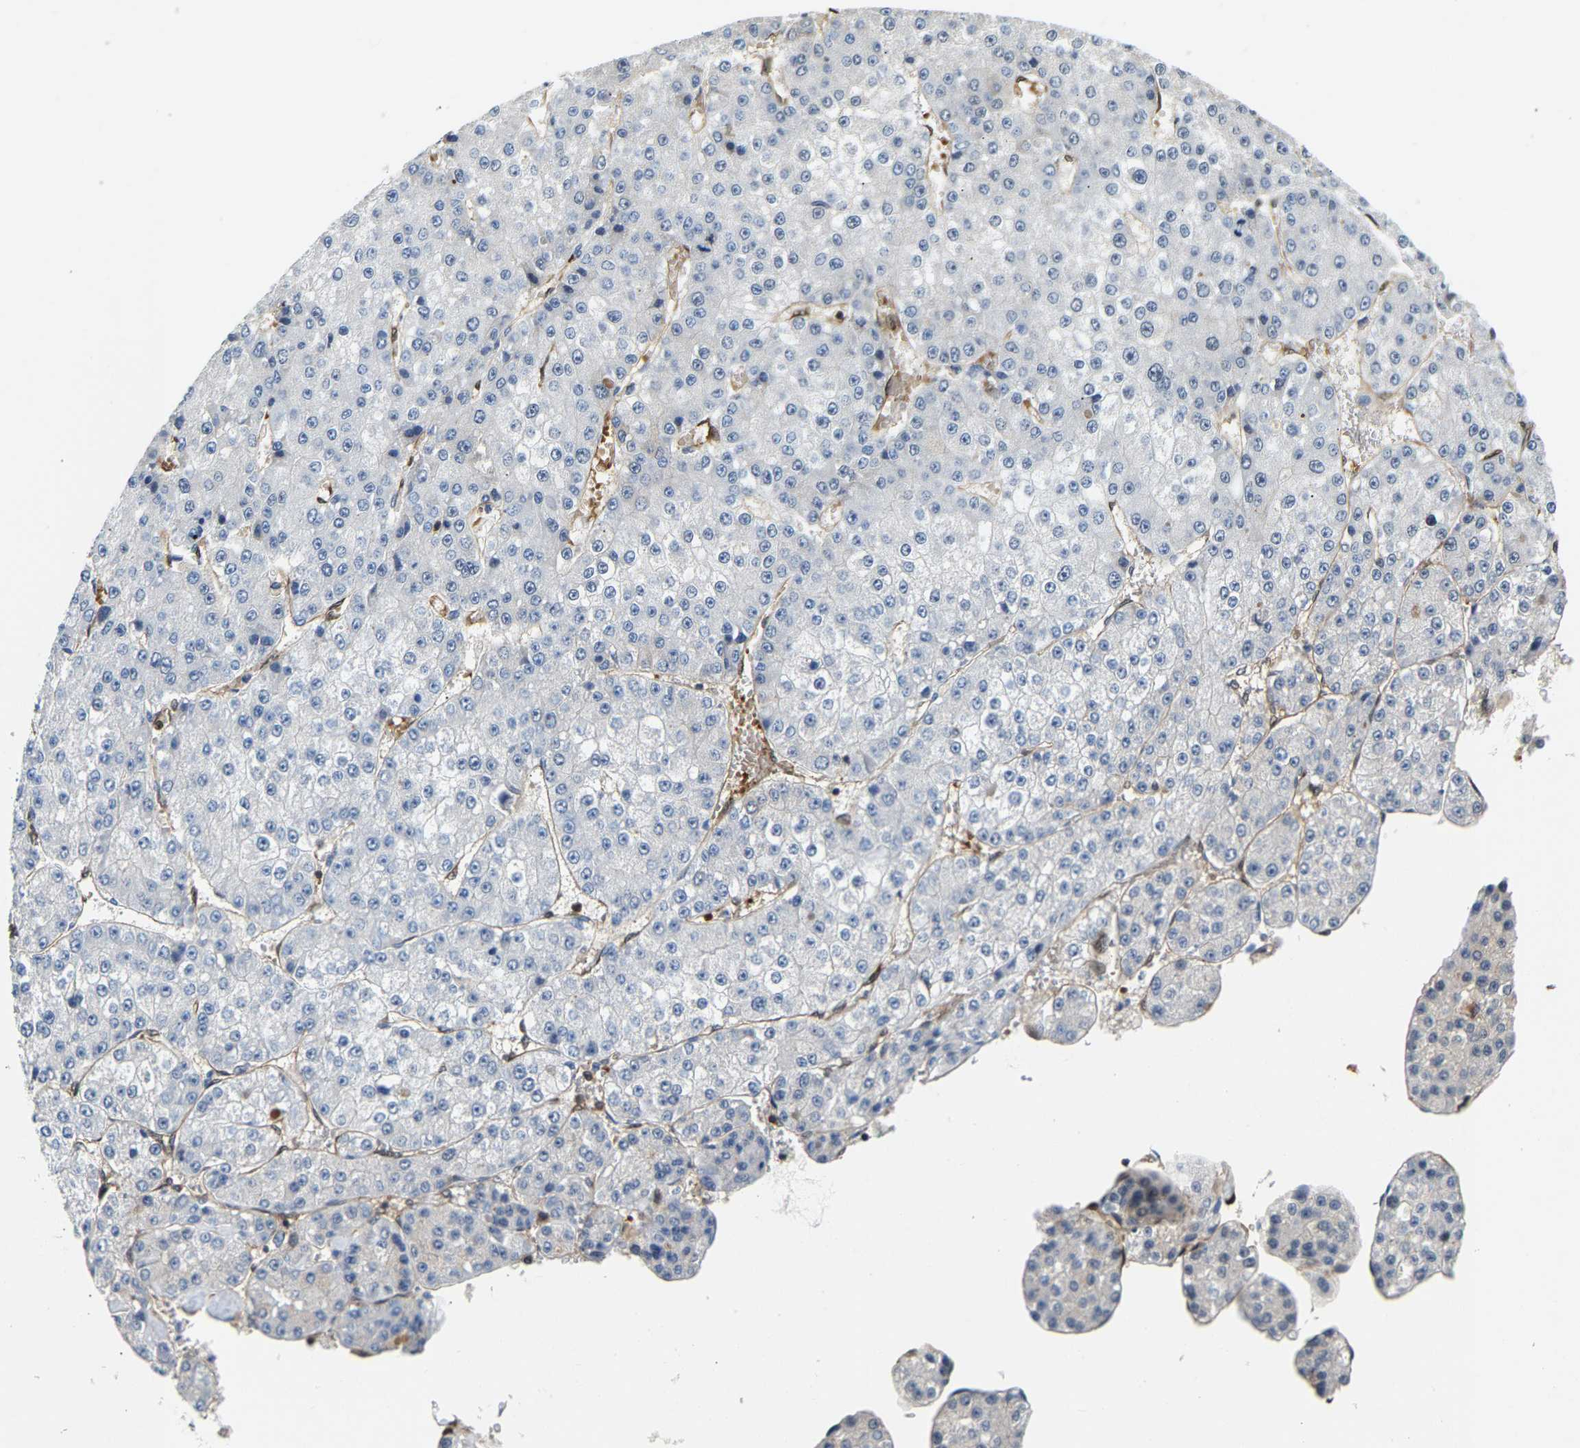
{"staining": {"intensity": "negative", "quantity": "none", "location": "none"}, "tissue": "liver cancer", "cell_type": "Tumor cells", "image_type": "cancer", "snomed": [{"axis": "morphology", "description": "Carcinoma, Hepatocellular, NOS"}, {"axis": "topography", "description": "Liver"}], "caption": "Immunohistochemistry (IHC) image of human liver hepatocellular carcinoma stained for a protein (brown), which displays no expression in tumor cells.", "gene": "GIMAP7", "patient": {"sex": "female", "age": 73}}